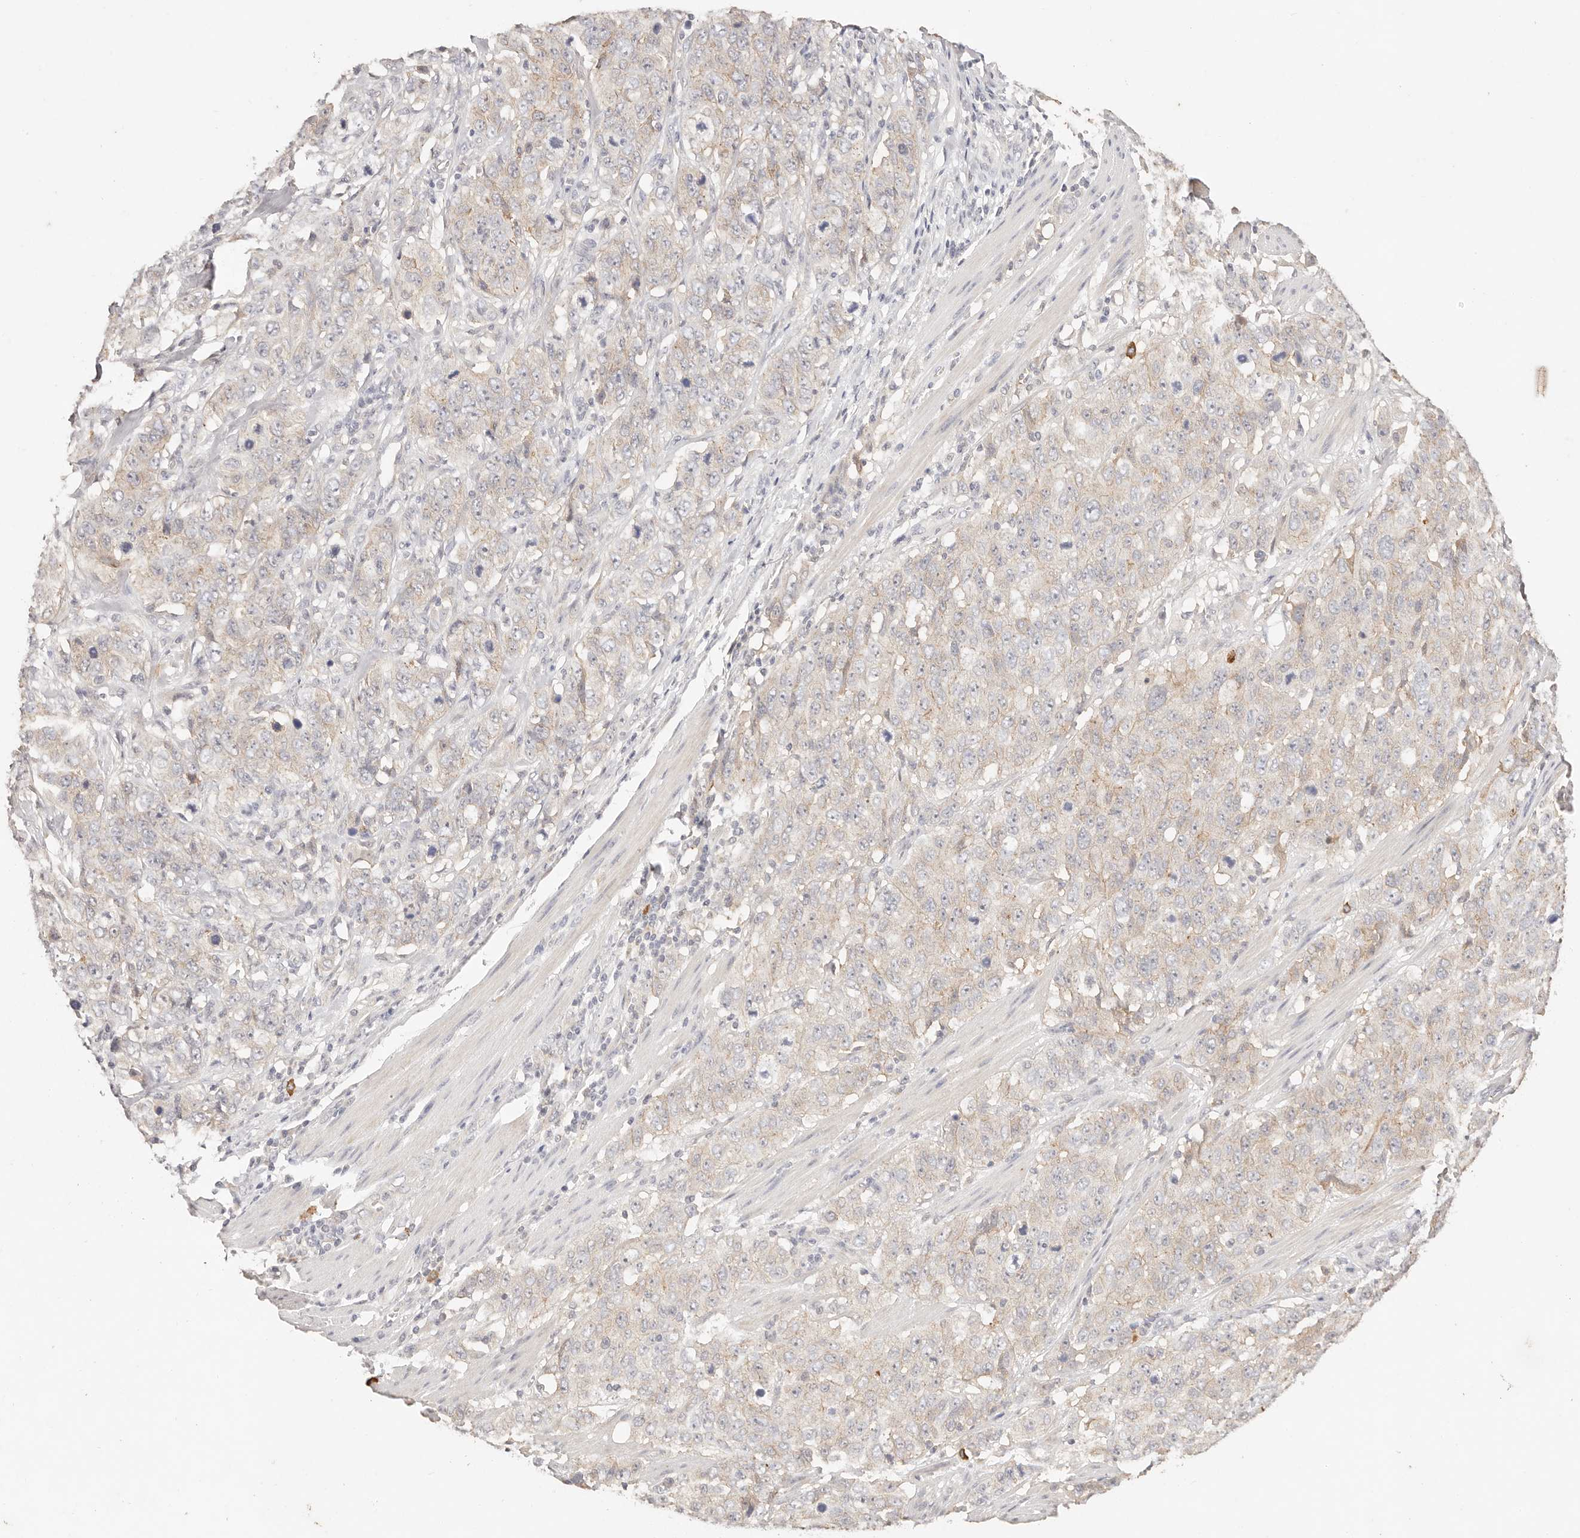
{"staining": {"intensity": "negative", "quantity": "none", "location": "none"}, "tissue": "stomach cancer", "cell_type": "Tumor cells", "image_type": "cancer", "snomed": [{"axis": "morphology", "description": "Adenocarcinoma, NOS"}, {"axis": "topography", "description": "Stomach"}], "caption": "Tumor cells are negative for brown protein staining in stomach adenocarcinoma.", "gene": "CXADR", "patient": {"sex": "male", "age": 48}}